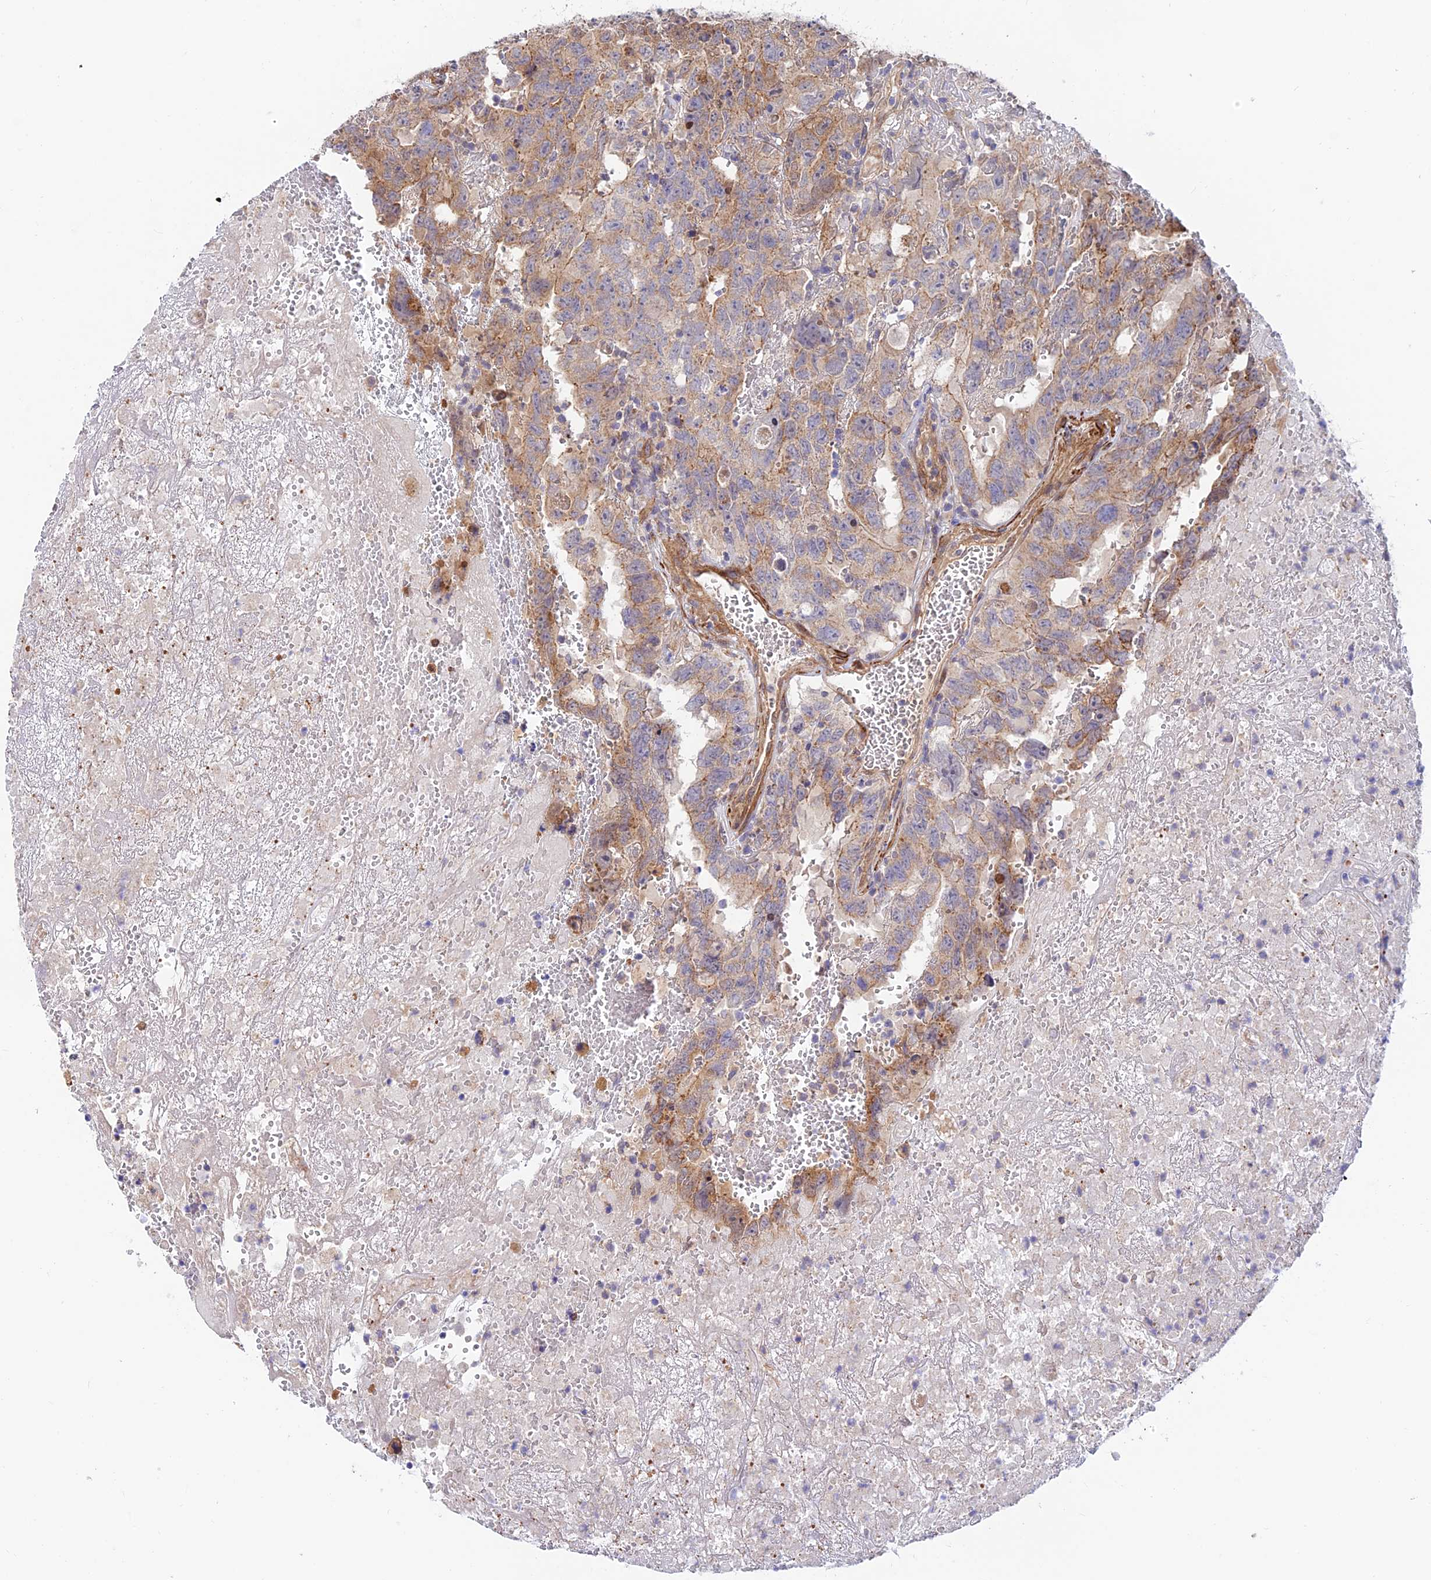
{"staining": {"intensity": "moderate", "quantity": "<25%", "location": "cytoplasmic/membranous"}, "tissue": "testis cancer", "cell_type": "Tumor cells", "image_type": "cancer", "snomed": [{"axis": "morphology", "description": "Carcinoma, Embryonal, NOS"}, {"axis": "topography", "description": "Testis"}], "caption": "Immunohistochemistry of human testis embryonal carcinoma reveals low levels of moderate cytoplasmic/membranous staining in about <25% of tumor cells.", "gene": "ANKRD50", "patient": {"sex": "male", "age": 45}}